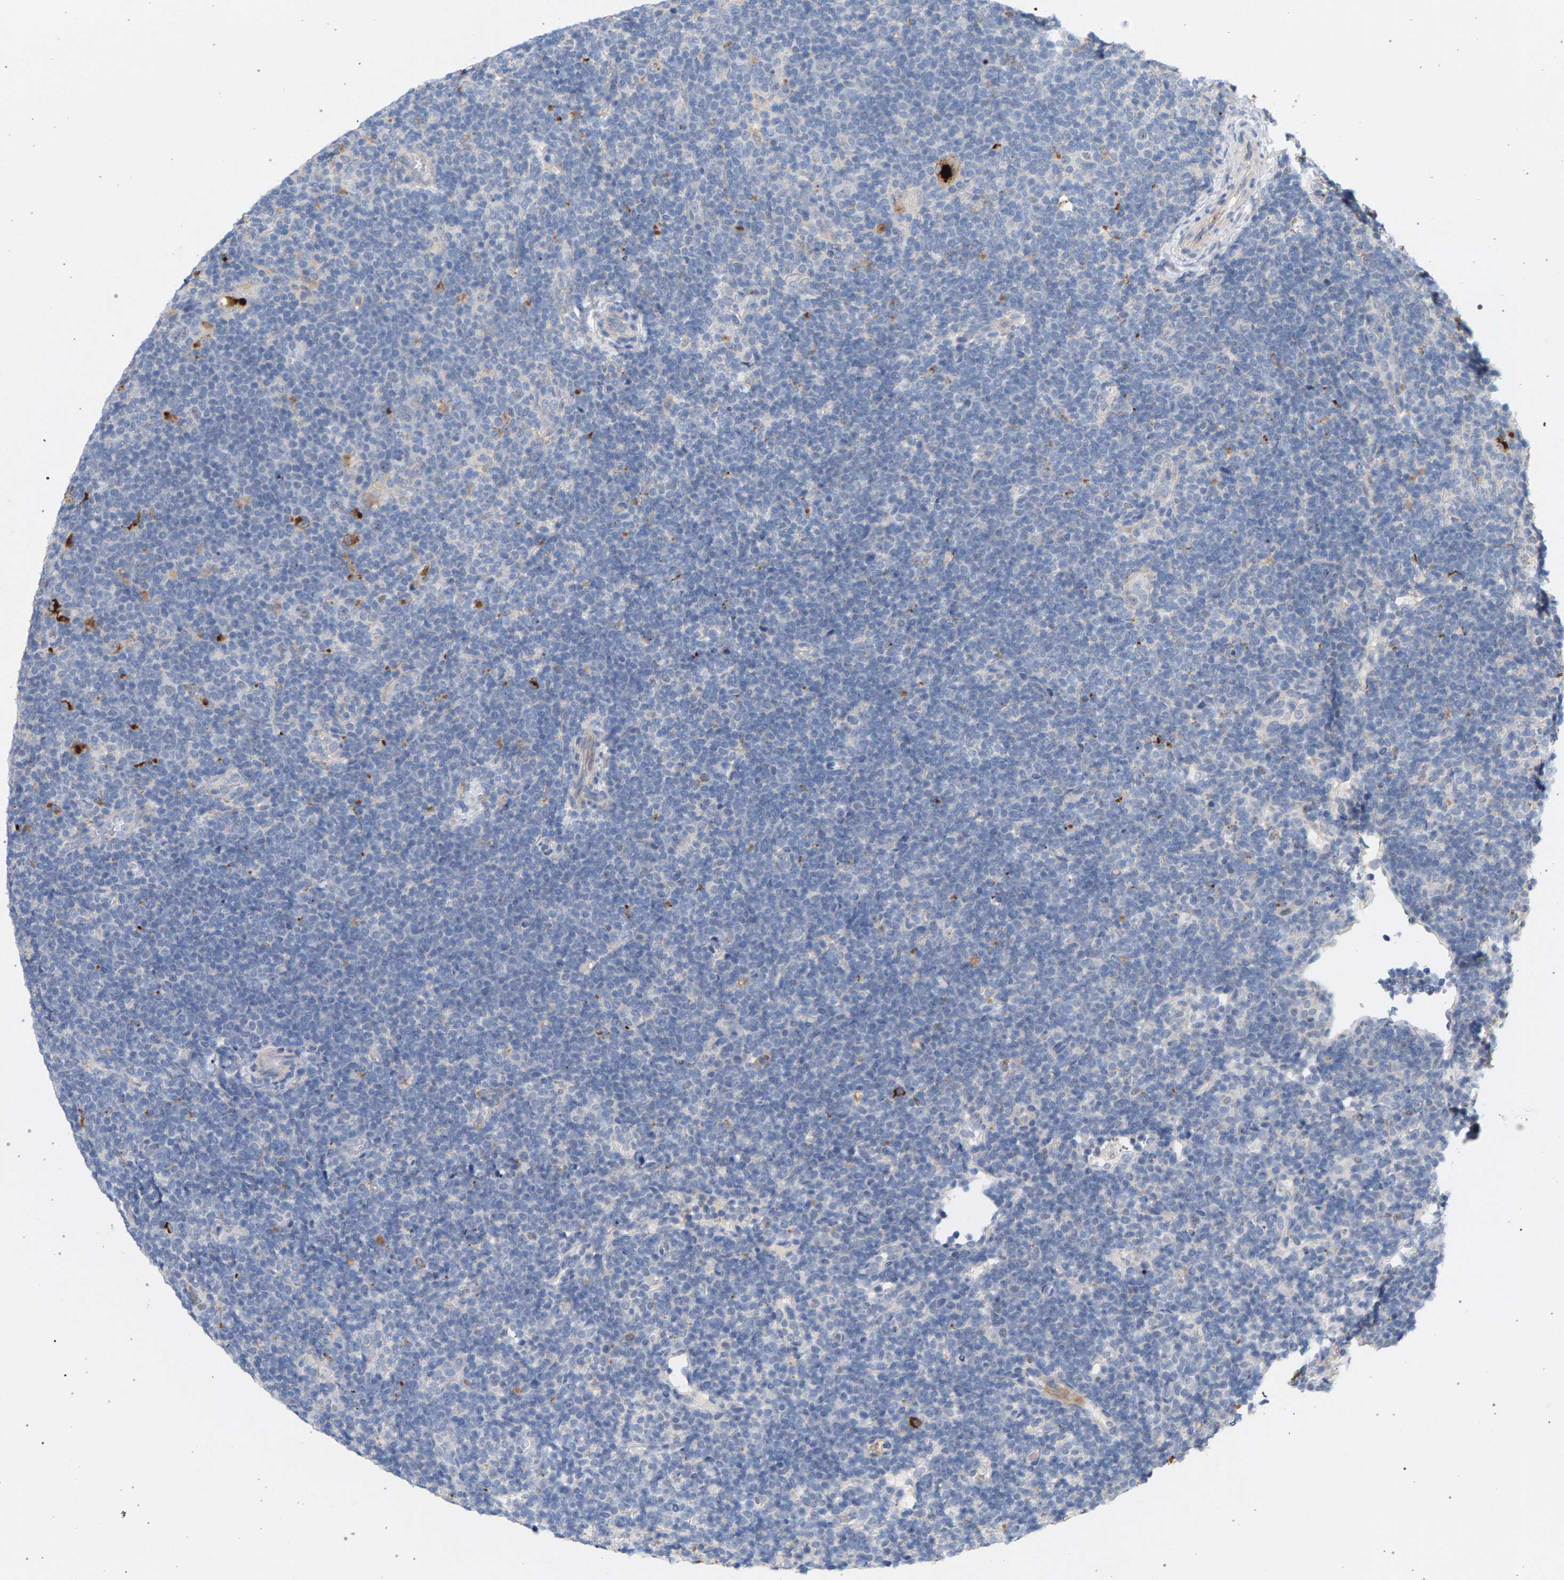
{"staining": {"intensity": "negative", "quantity": "none", "location": "none"}, "tissue": "lymphoma", "cell_type": "Tumor cells", "image_type": "cancer", "snomed": [{"axis": "morphology", "description": "Hodgkin's disease, NOS"}, {"axis": "topography", "description": "Lymph node"}], "caption": "This is a photomicrograph of IHC staining of Hodgkin's disease, which shows no expression in tumor cells. The staining was performed using DAB to visualize the protein expression in brown, while the nuclei were stained in blue with hematoxylin (Magnification: 20x).", "gene": "MAMDC2", "patient": {"sex": "female", "age": 57}}